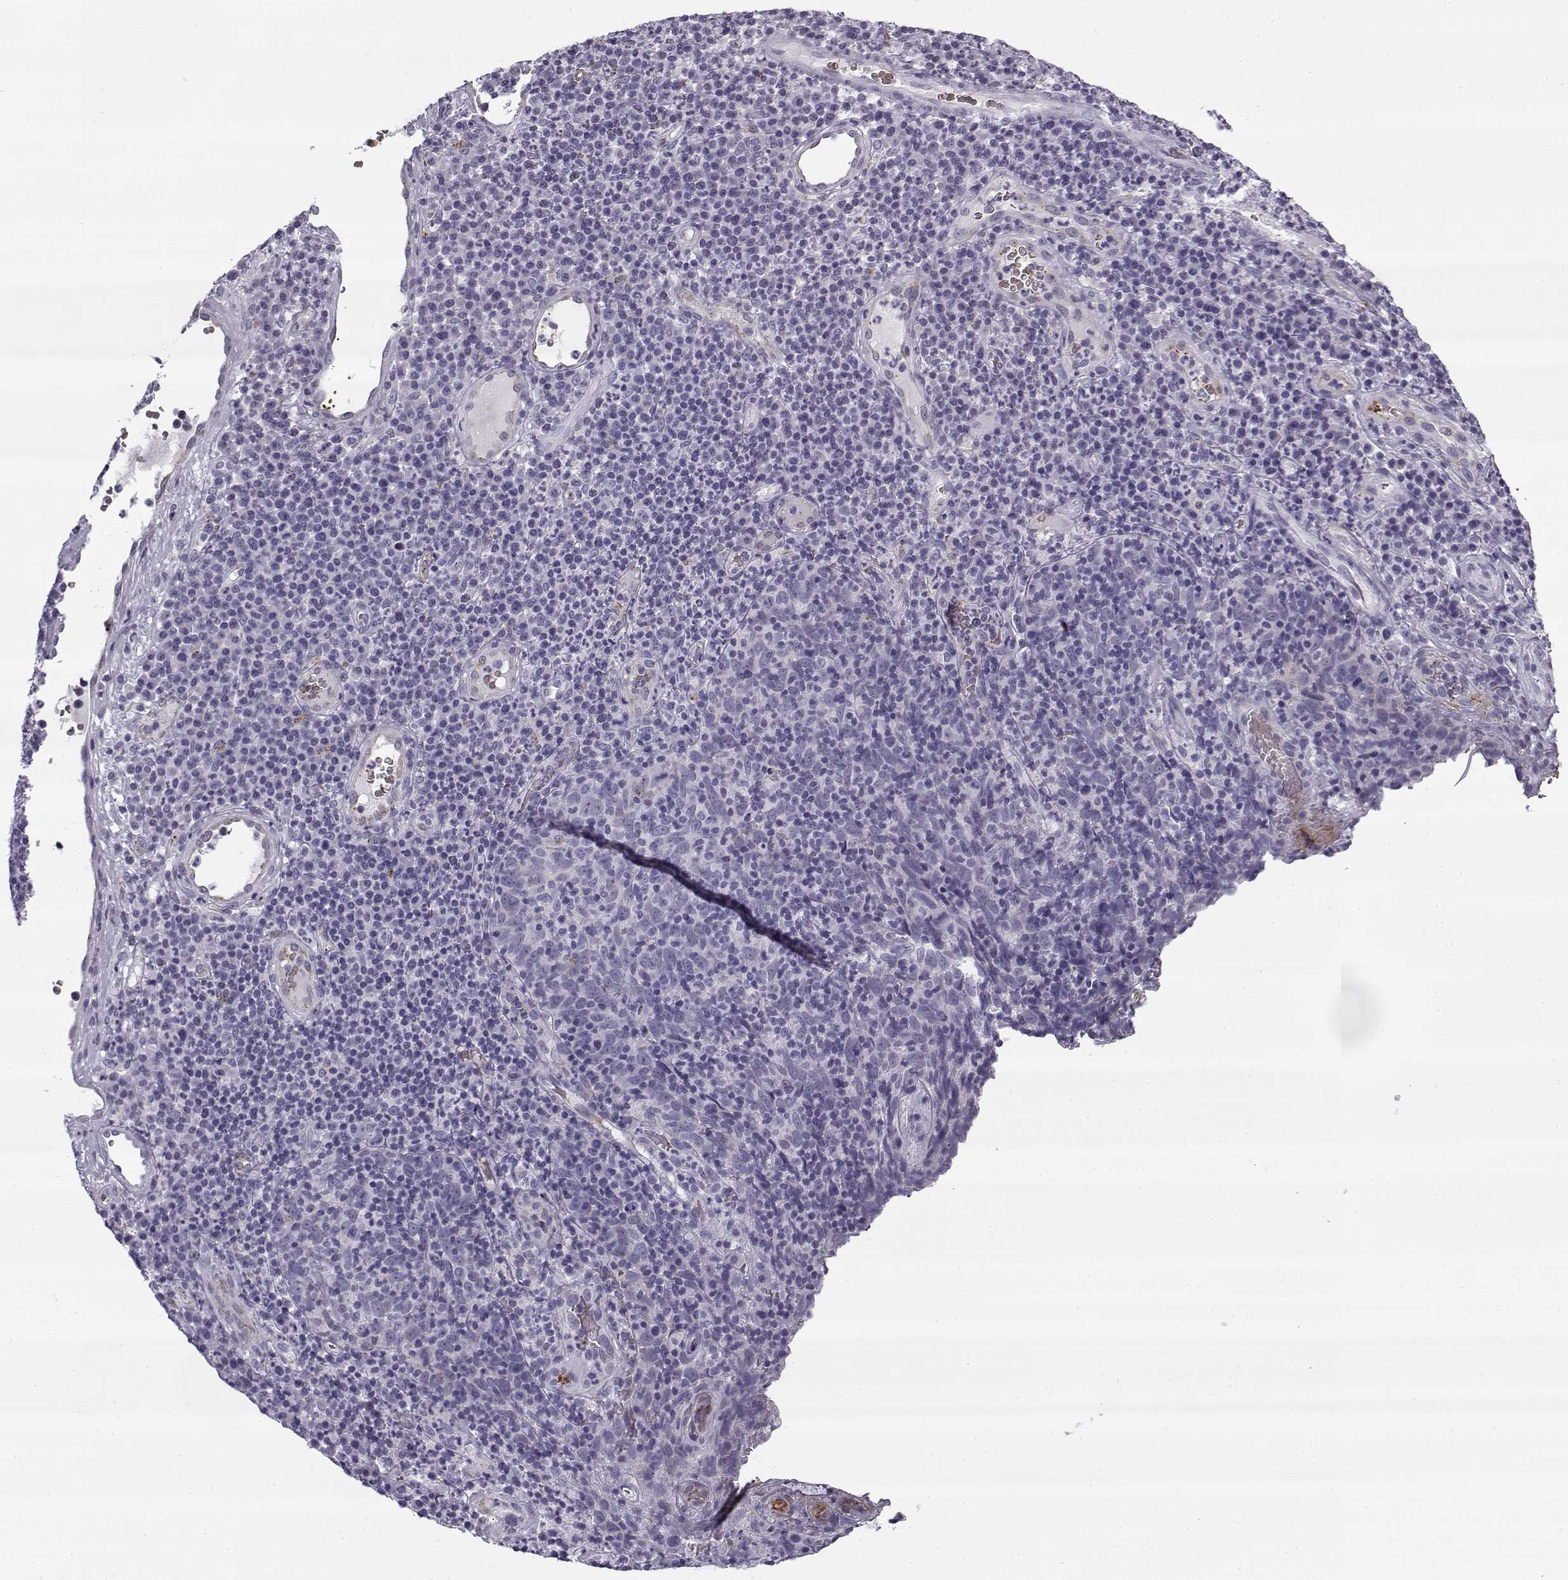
{"staining": {"intensity": "negative", "quantity": "none", "location": "none"}, "tissue": "skin cancer", "cell_type": "Tumor cells", "image_type": "cancer", "snomed": [{"axis": "morphology", "description": "Squamous cell carcinoma, NOS"}, {"axis": "topography", "description": "Skin"}, {"axis": "topography", "description": "Anal"}], "caption": "The photomicrograph displays no significant staining in tumor cells of skin cancer (squamous cell carcinoma).", "gene": "SNCA", "patient": {"sex": "female", "age": 51}}